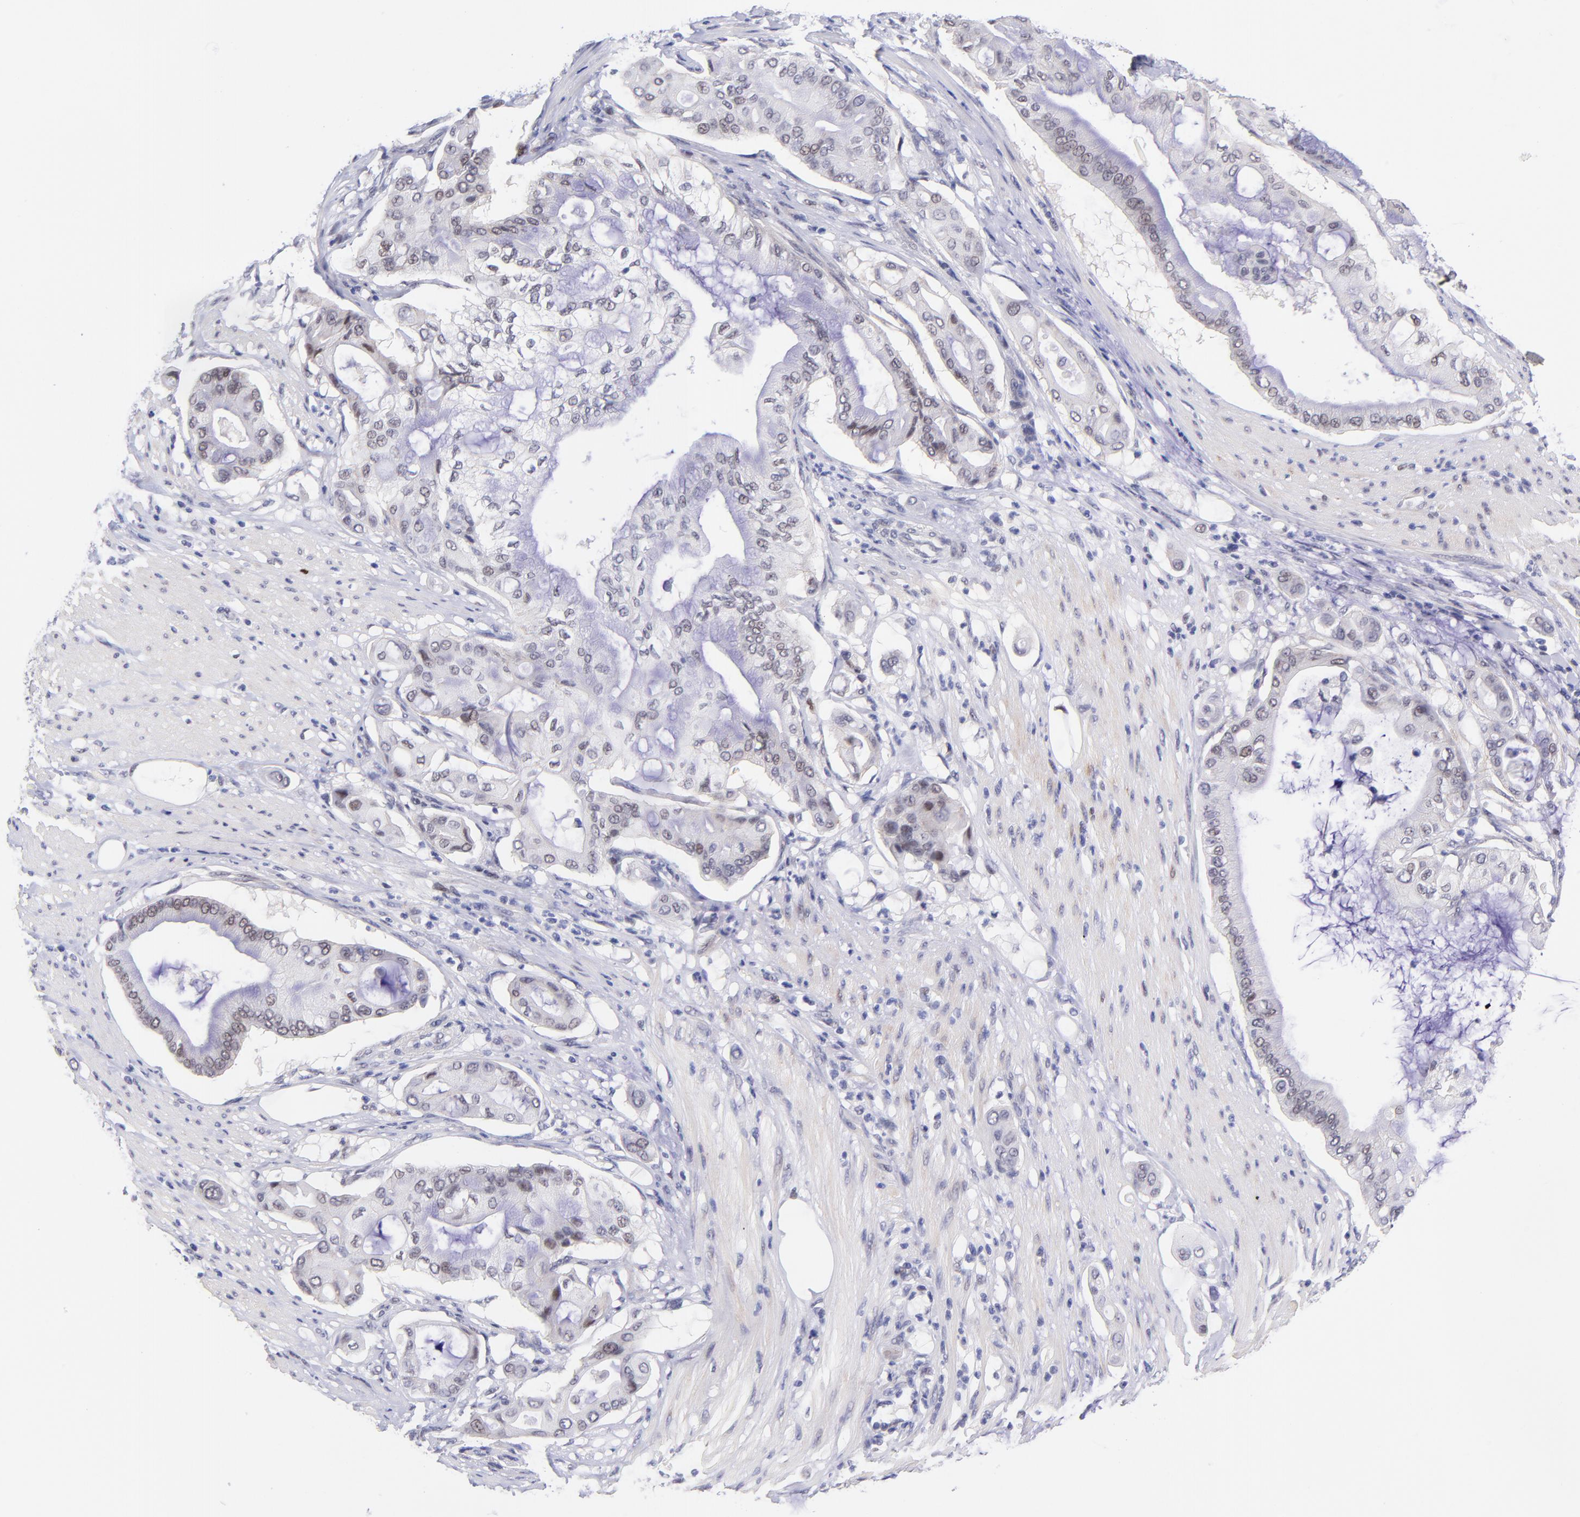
{"staining": {"intensity": "weak", "quantity": "25%-75%", "location": "nuclear"}, "tissue": "pancreatic cancer", "cell_type": "Tumor cells", "image_type": "cancer", "snomed": [{"axis": "morphology", "description": "Adenocarcinoma, NOS"}, {"axis": "morphology", "description": "Adenocarcinoma, metastatic, NOS"}, {"axis": "topography", "description": "Lymph node"}, {"axis": "topography", "description": "Pancreas"}, {"axis": "topography", "description": "Duodenum"}], "caption": "Brown immunohistochemical staining in human pancreatic cancer reveals weak nuclear expression in approximately 25%-75% of tumor cells.", "gene": "SOX6", "patient": {"sex": "female", "age": 64}}